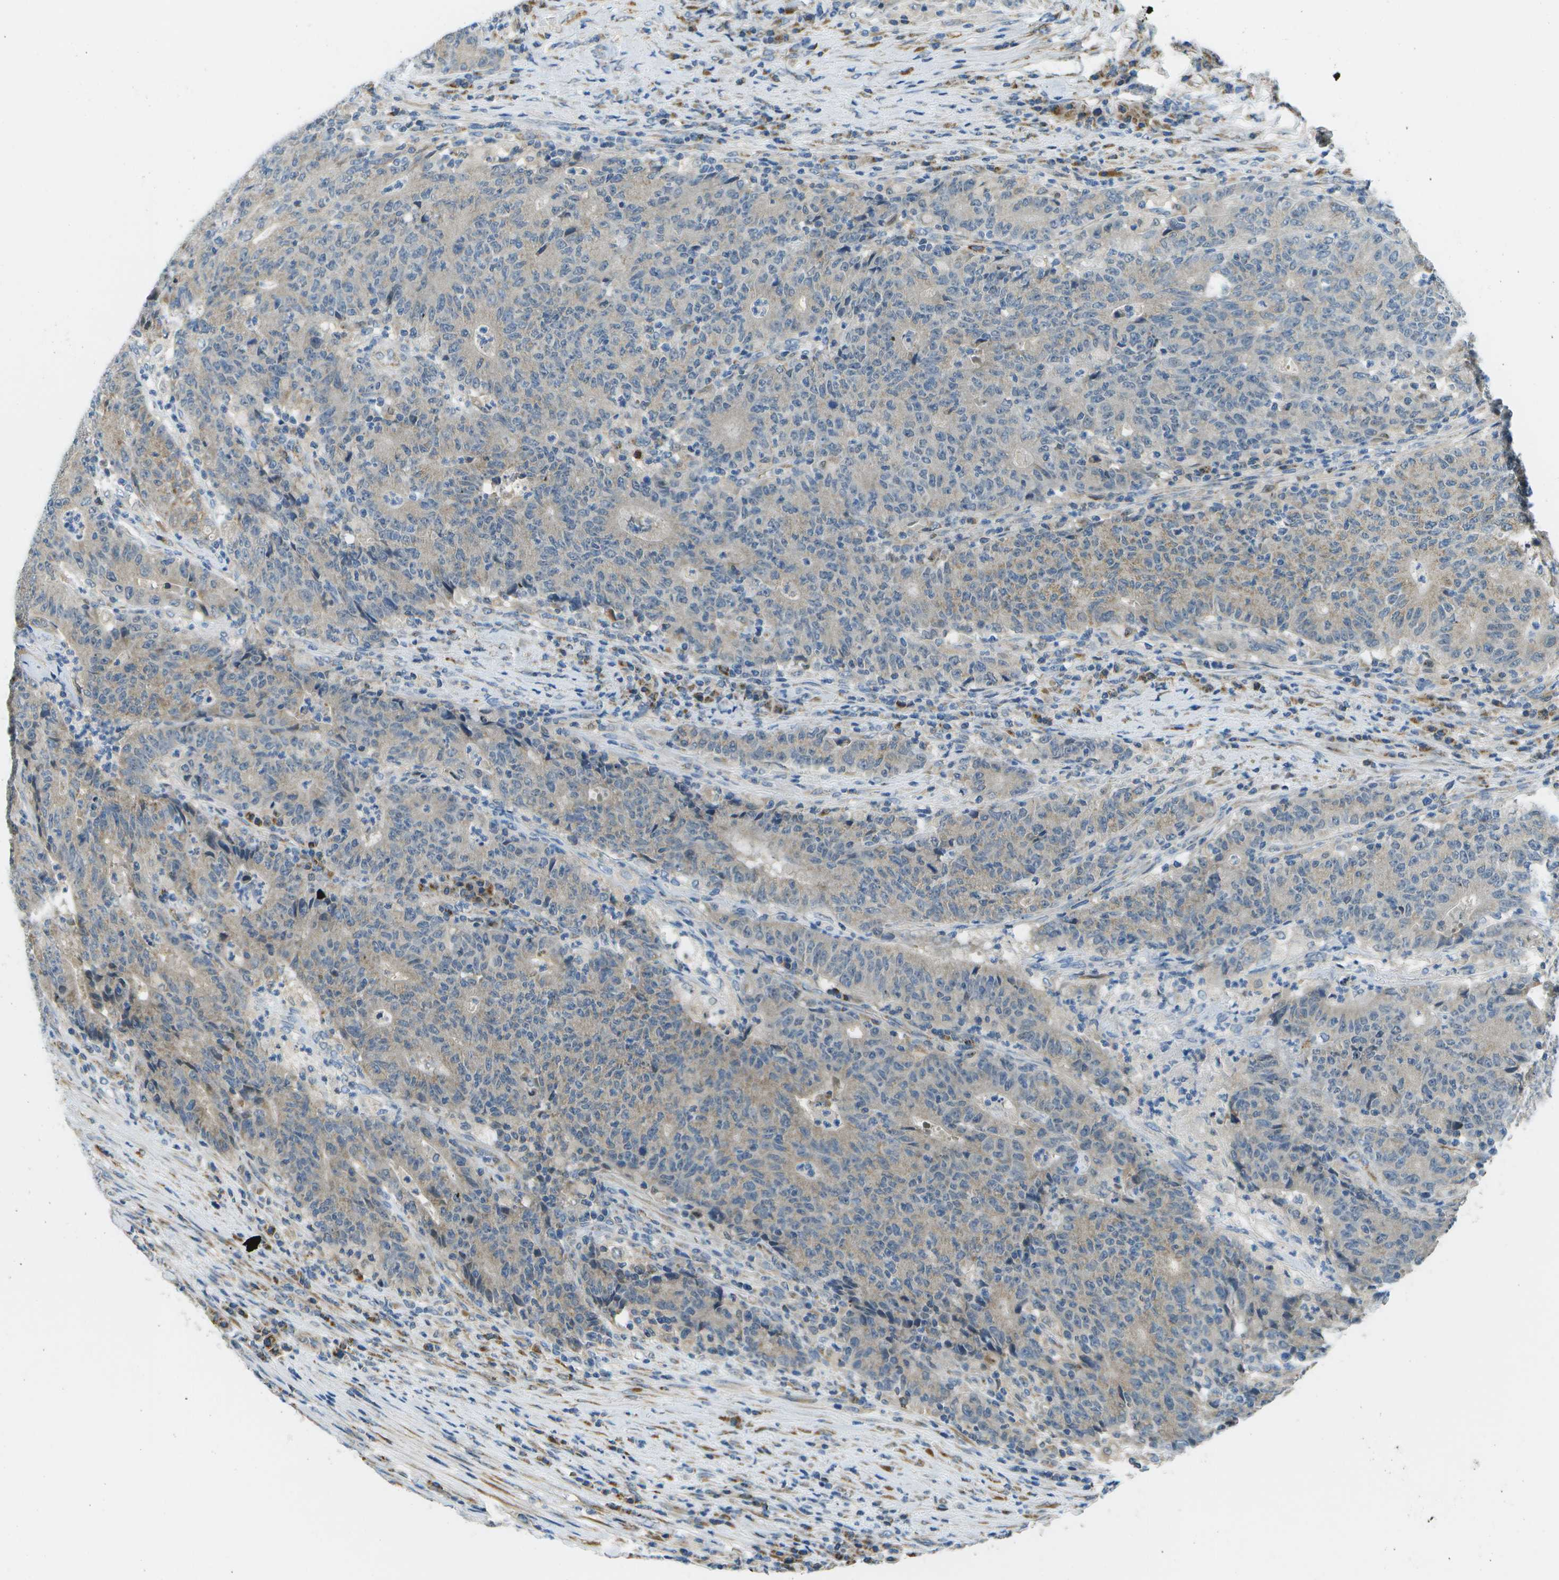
{"staining": {"intensity": "weak", "quantity": ">75%", "location": "cytoplasmic/membranous"}, "tissue": "colorectal cancer", "cell_type": "Tumor cells", "image_type": "cancer", "snomed": [{"axis": "morphology", "description": "Normal tissue, NOS"}, {"axis": "morphology", "description": "Adenocarcinoma, NOS"}, {"axis": "topography", "description": "Colon"}], "caption": "Immunohistochemical staining of colorectal cancer (adenocarcinoma) shows low levels of weak cytoplasmic/membranous staining in about >75% of tumor cells.", "gene": "PTGIS", "patient": {"sex": "female", "age": 75}}